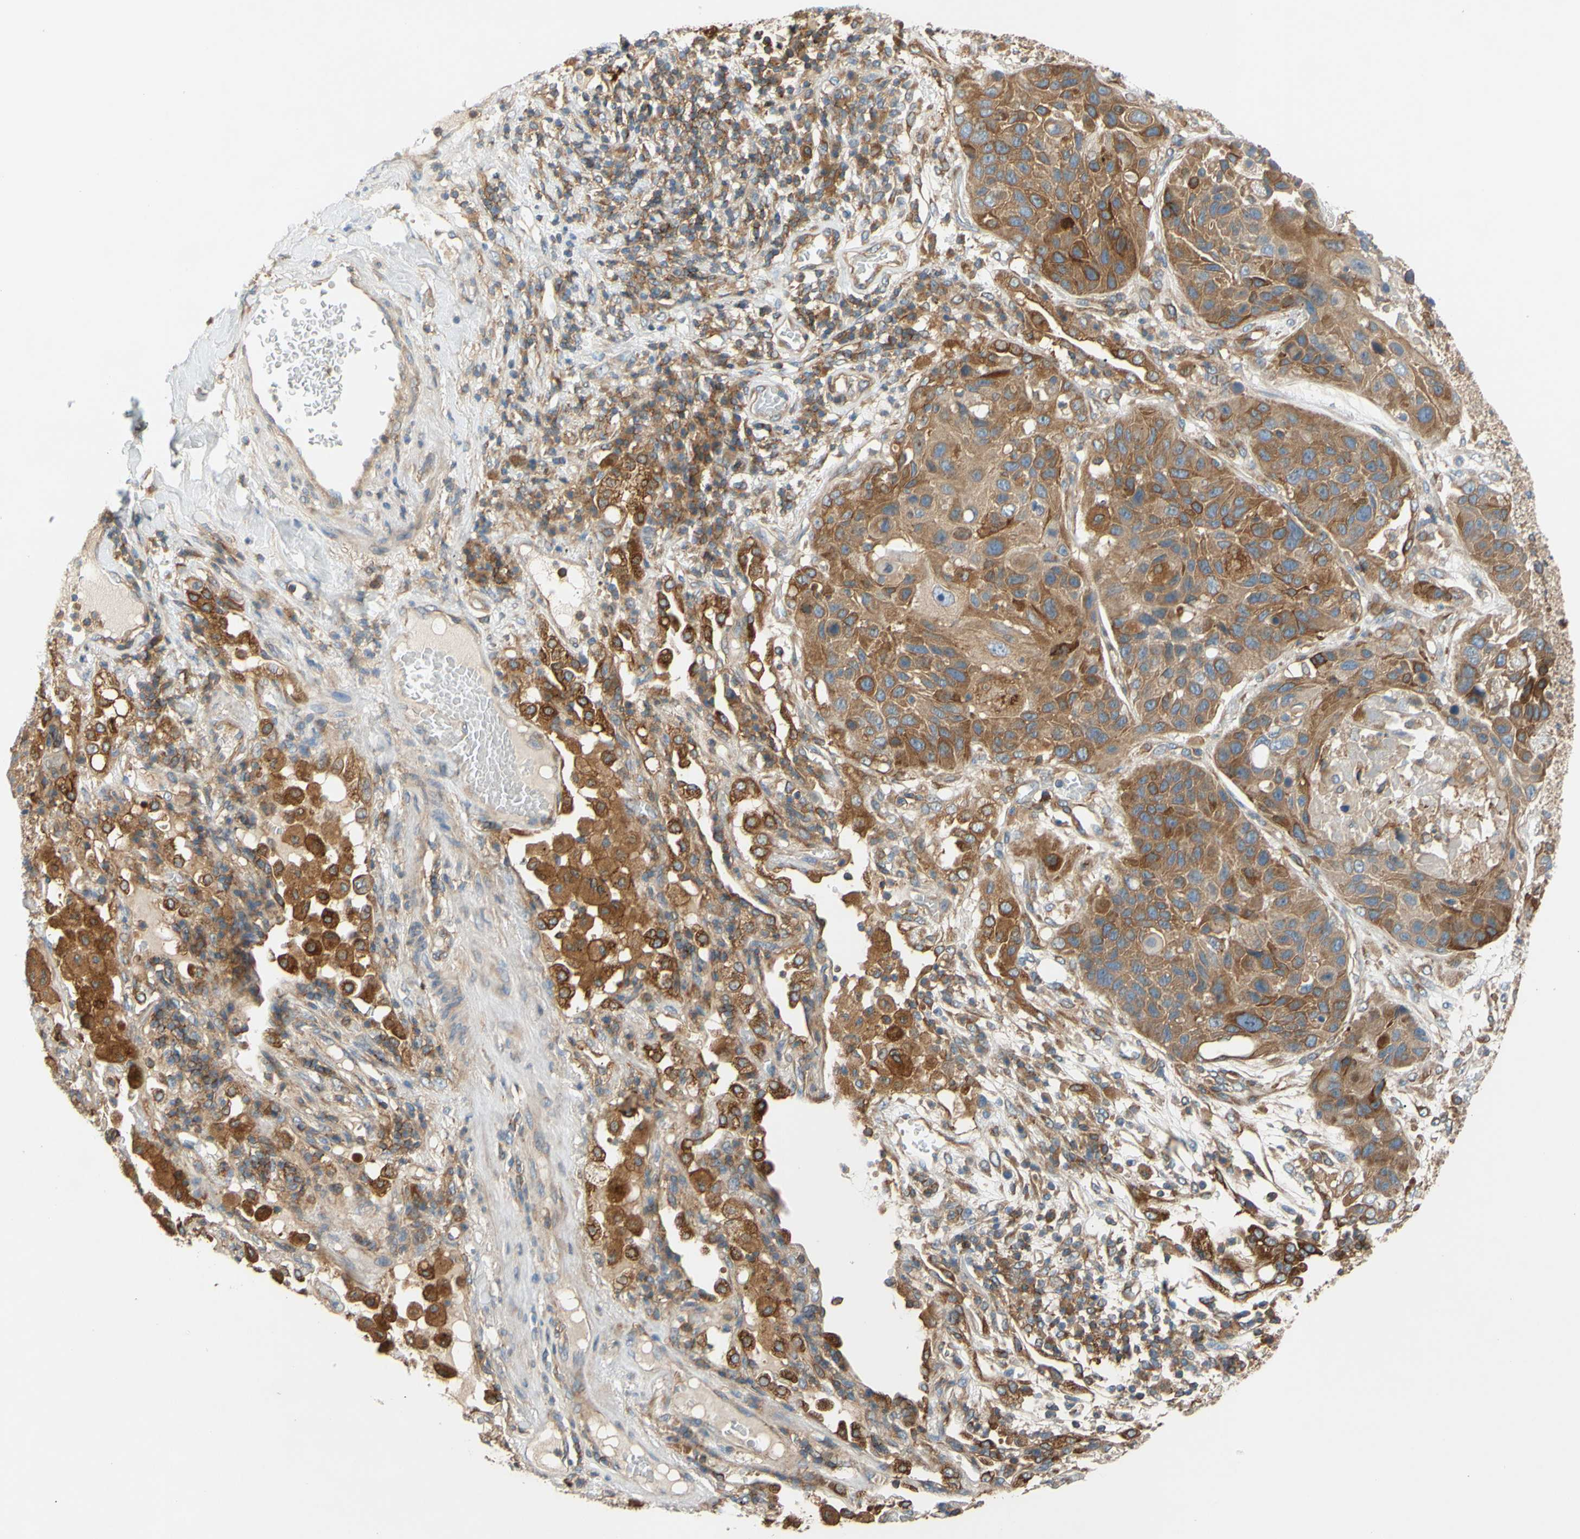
{"staining": {"intensity": "moderate", "quantity": ">75%", "location": "cytoplasmic/membranous"}, "tissue": "lung cancer", "cell_type": "Tumor cells", "image_type": "cancer", "snomed": [{"axis": "morphology", "description": "Squamous cell carcinoma, NOS"}, {"axis": "topography", "description": "Lung"}], "caption": "Human squamous cell carcinoma (lung) stained for a protein (brown) reveals moderate cytoplasmic/membranous positive staining in about >75% of tumor cells.", "gene": "POR", "patient": {"sex": "male", "age": 57}}